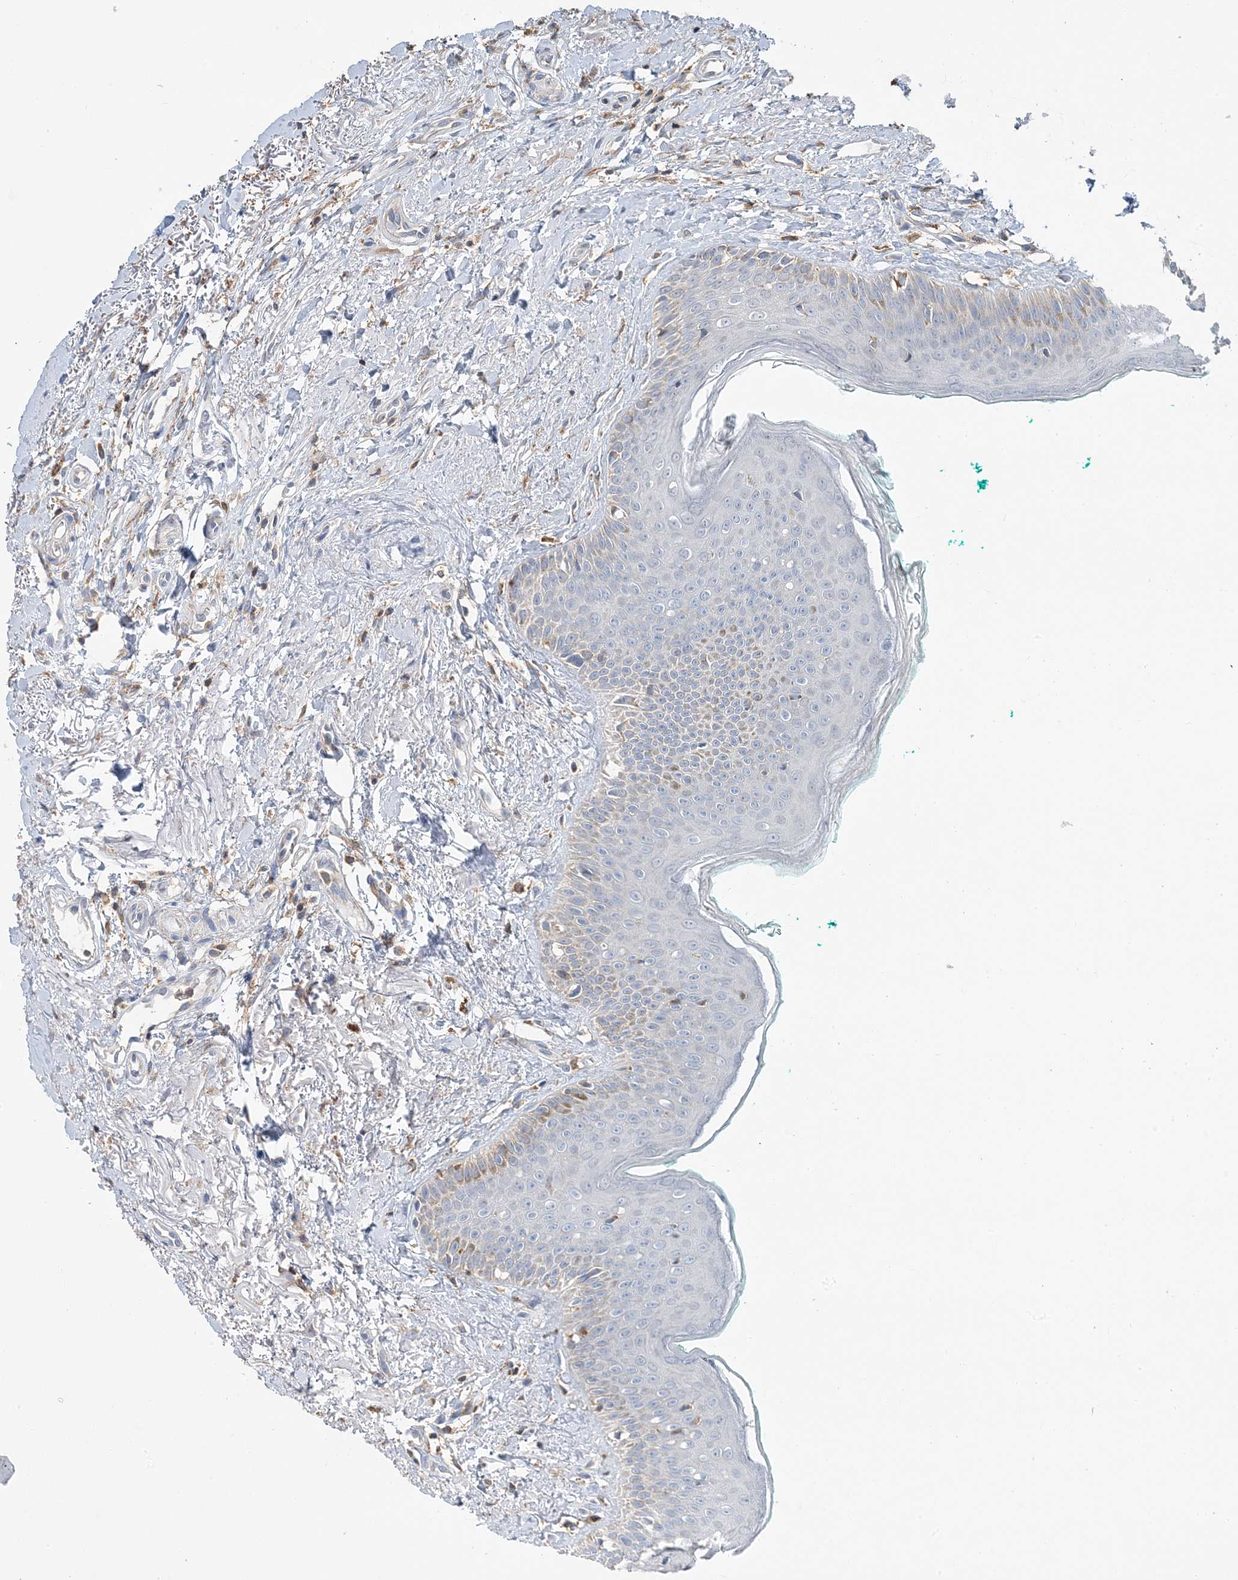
{"staining": {"intensity": "weak", "quantity": "<25%", "location": "cytoplasmic/membranous"}, "tissue": "oral mucosa", "cell_type": "Squamous epithelial cells", "image_type": "normal", "snomed": [{"axis": "morphology", "description": "Normal tissue, NOS"}, {"axis": "topography", "description": "Oral tissue"}], "caption": "The IHC histopathology image has no significant staining in squamous epithelial cells of oral mucosa.", "gene": "TMLHE", "patient": {"sex": "female", "age": 70}}